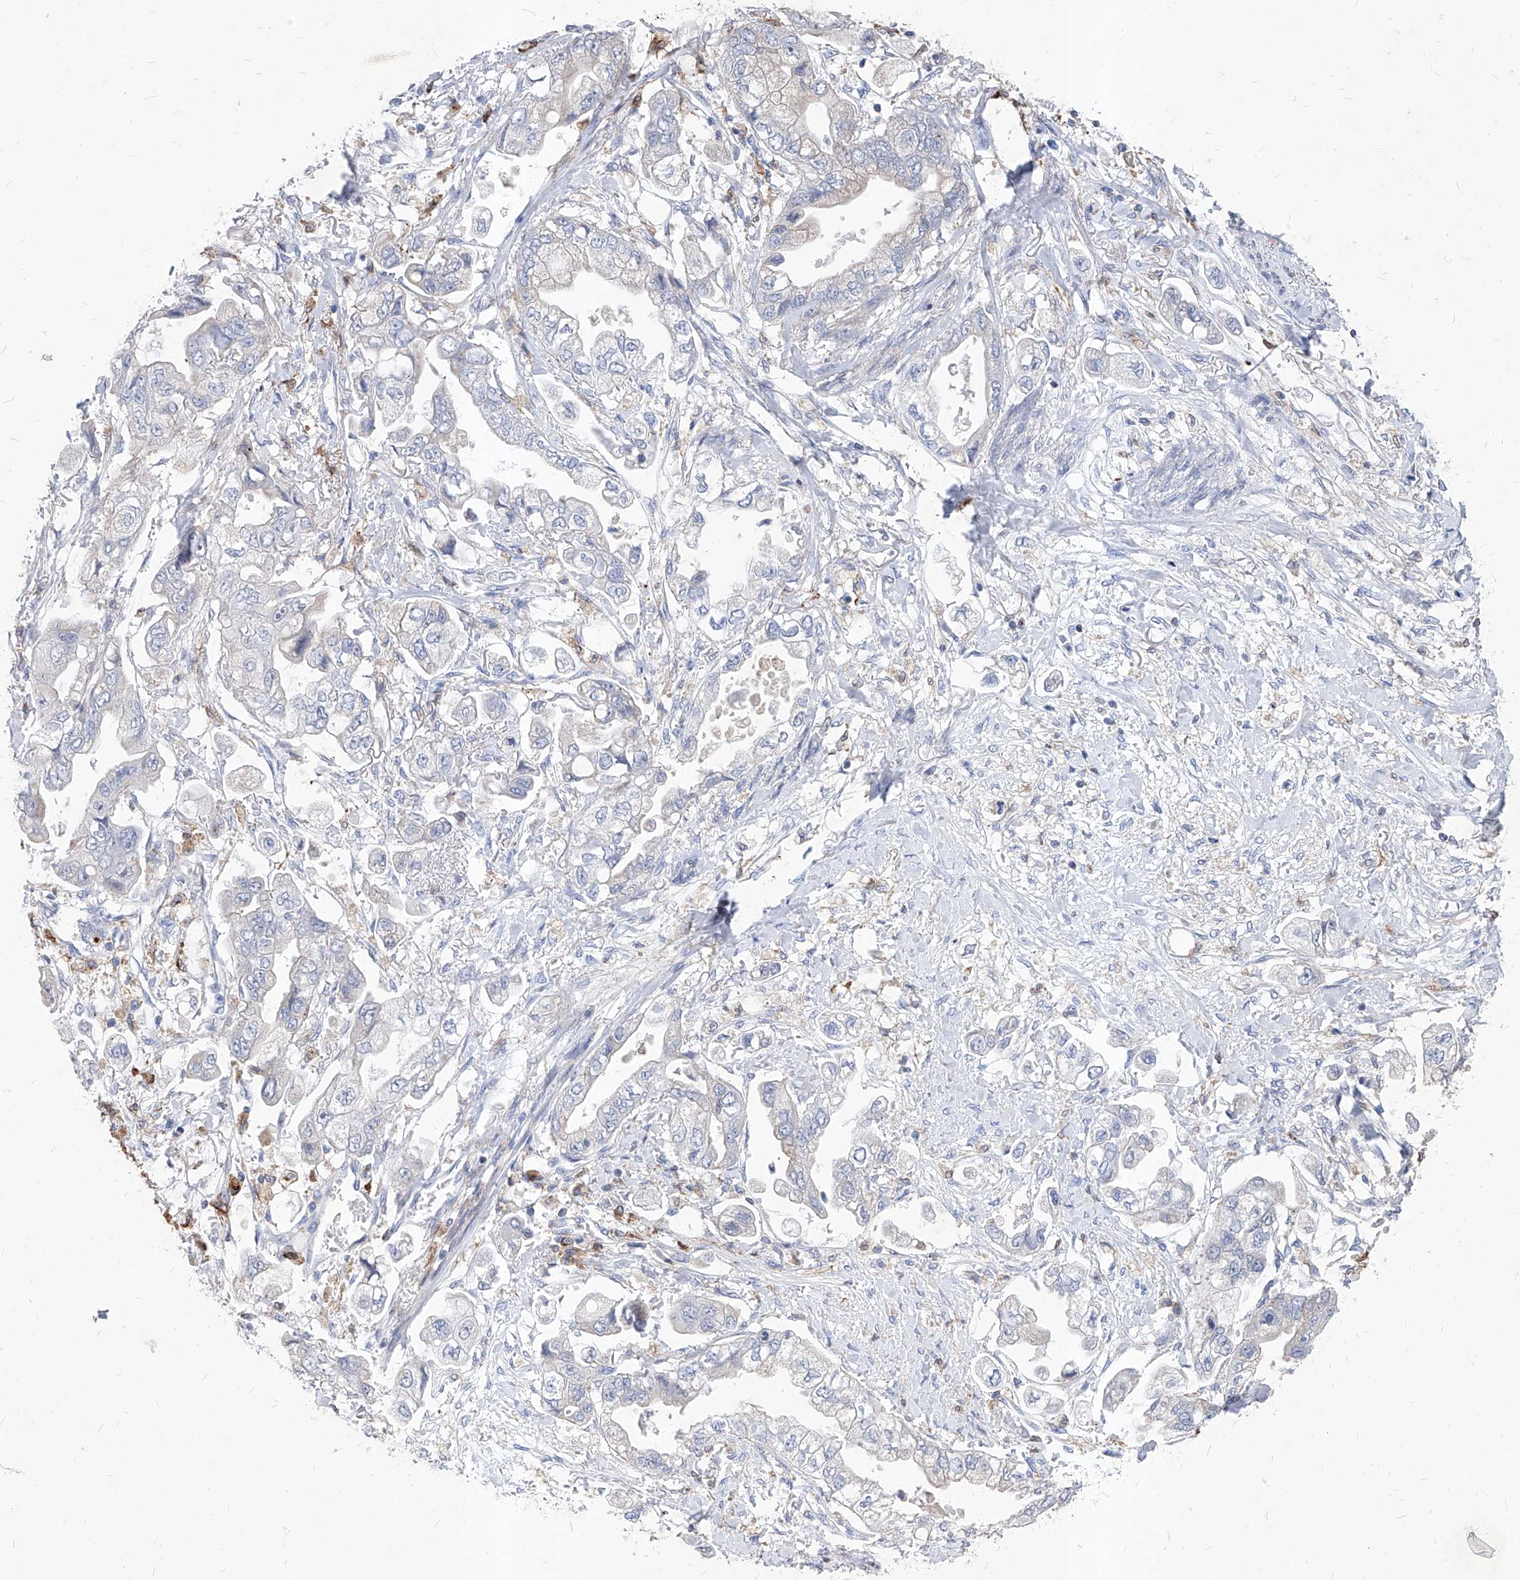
{"staining": {"intensity": "negative", "quantity": "none", "location": "none"}, "tissue": "stomach cancer", "cell_type": "Tumor cells", "image_type": "cancer", "snomed": [{"axis": "morphology", "description": "Adenocarcinoma, NOS"}, {"axis": "topography", "description": "Stomach"}], "caption": "High power microscopy histopathology image of an IHC histopathology image of stomach adenocarcinoma, revealing no significant staining in tumor cells.", "gene": "UBOX5", "patient": {"sex": "male", "age": 62}}